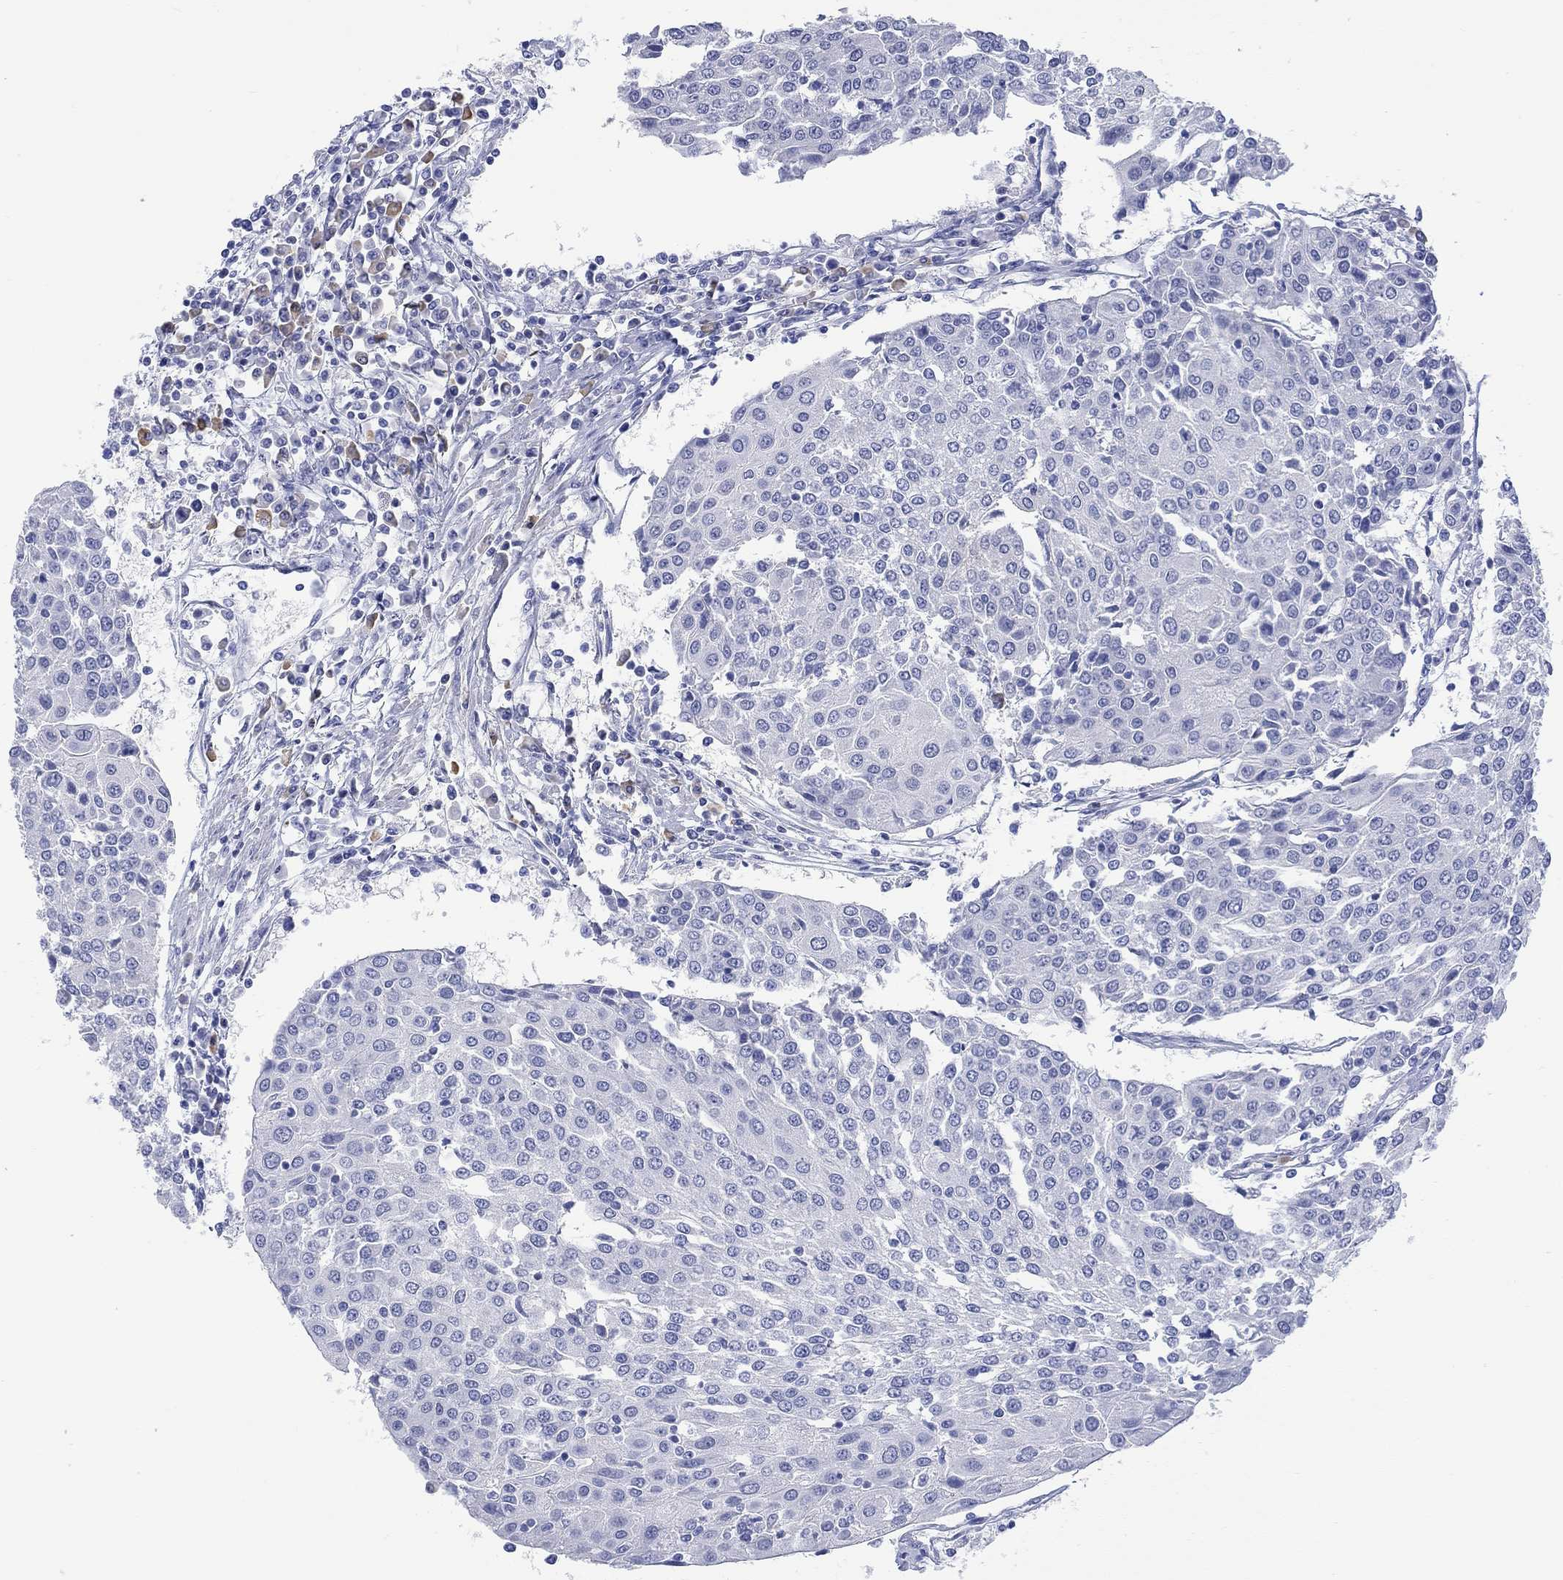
{"staining": {"intensity": "negative", "quantity": "none", "location": "none"}, "tissue": "urothelial cancer", "cell_type": "Tumor cells", "image_type": "cancer", "snomed": [{"axis": "morphology", "description": "Urothelial carcinoma, High grade"}, {"axis": "topography", "description": "Urinary bladder"}], "caption": "A high-resolution micrograph shows immunohistochemistry staining of urothelial cancer, which reveals no significant expression in tumor cells. Brightfield microscopy of immunohistochemistry (IHC) stained with DAB (brown) and hematoxylin (blue), captured at high magnification.", "gene": "MSI1", "patient": {"sex": "female", "age": 85}}